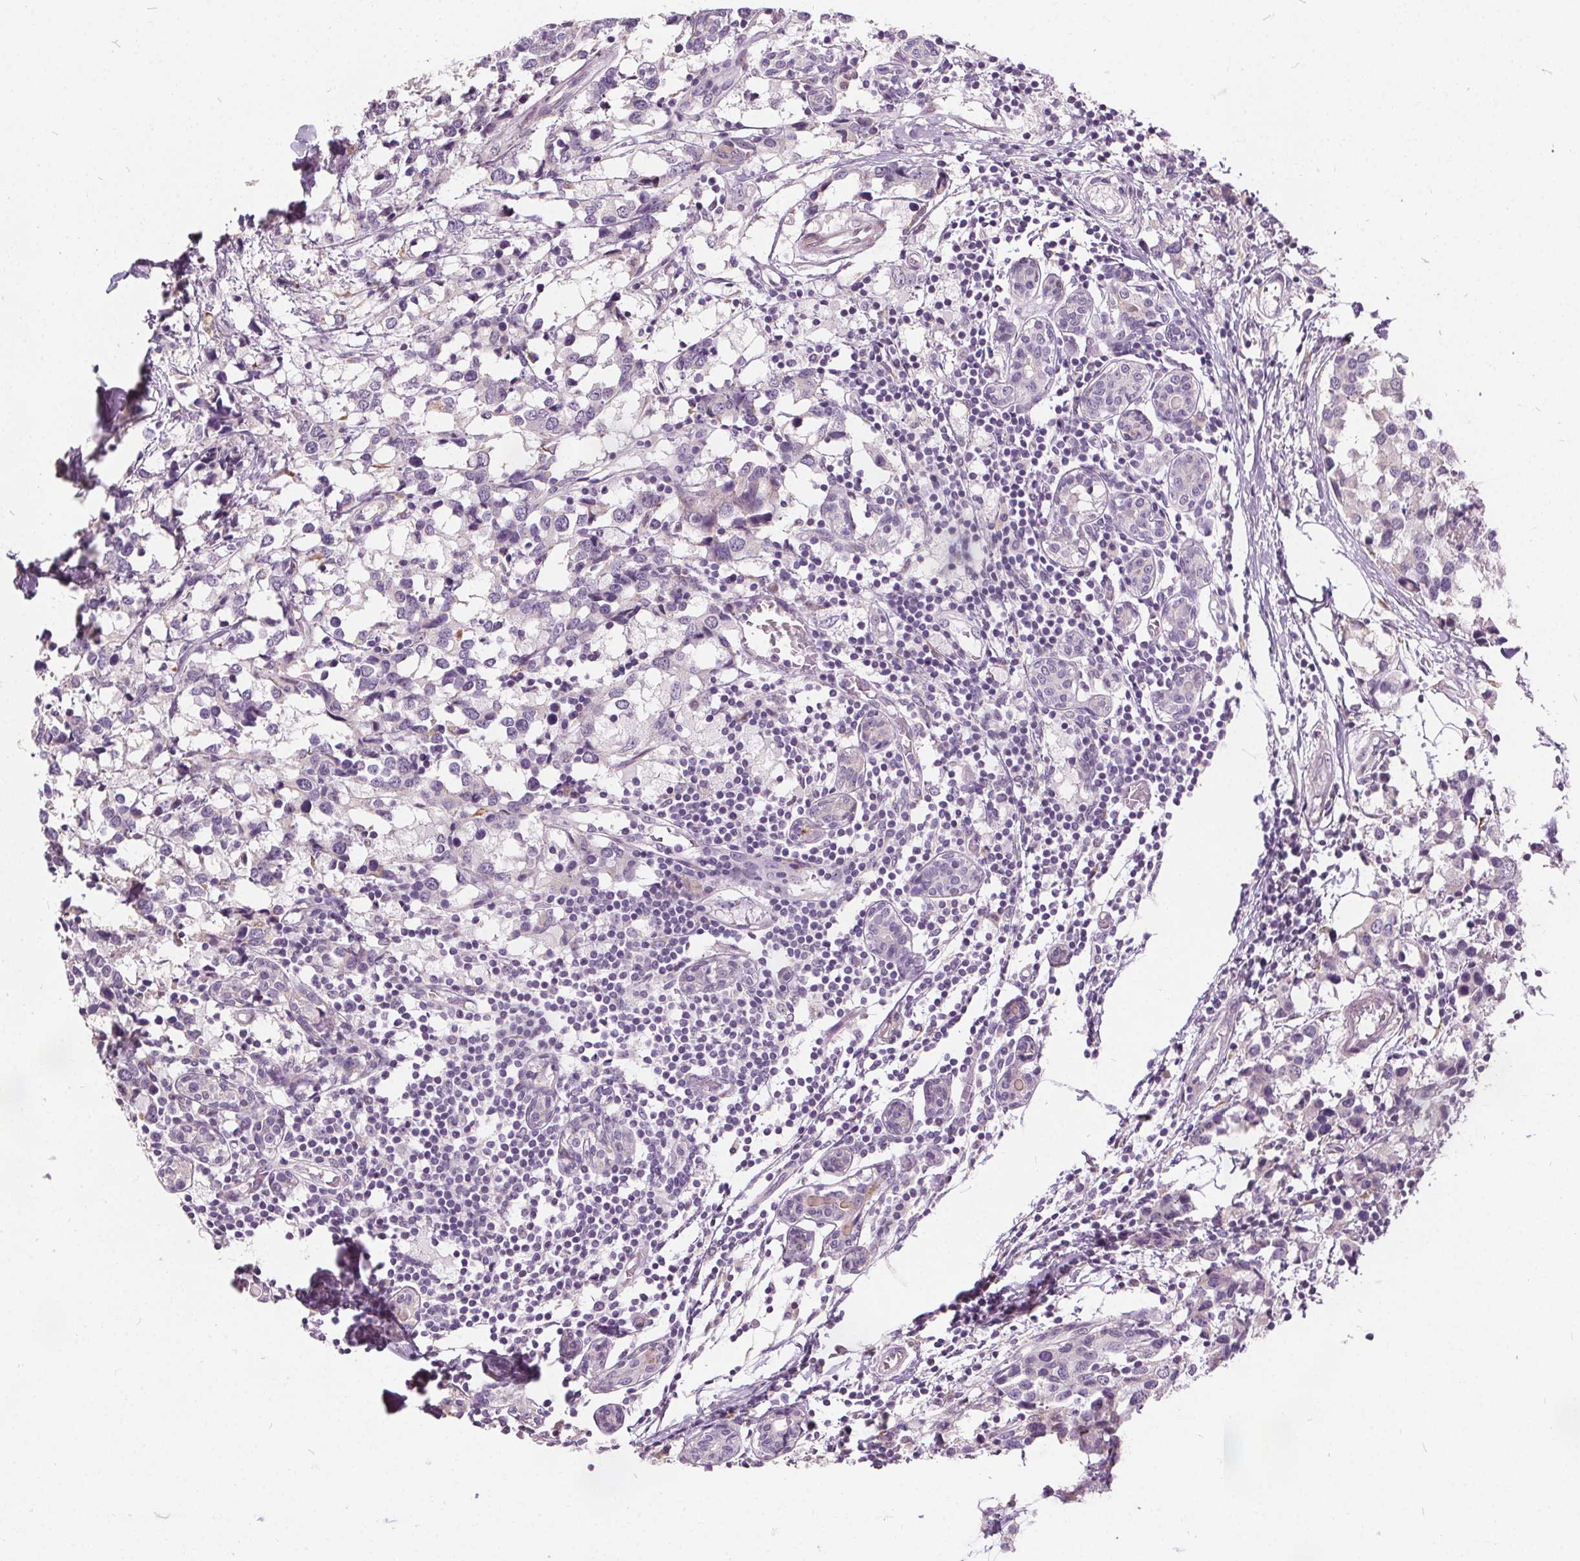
{"staining": {"intensity": "negative", "quantity": "none", "location": "none"}, "tissue": "breast cancer", "cell_type": "Tumor cells", "image_type": "cancer", "snomed": [{"axis": "morphology", "description": "Lobular carcinoma"}, {"axis": "topography", "description": "Breast"}], "caption": "Tumor cells show no significant expression in breast lobular carcinoma.", "gene": "ACOX2", "patient": {"sex": "female", "age": 59}}